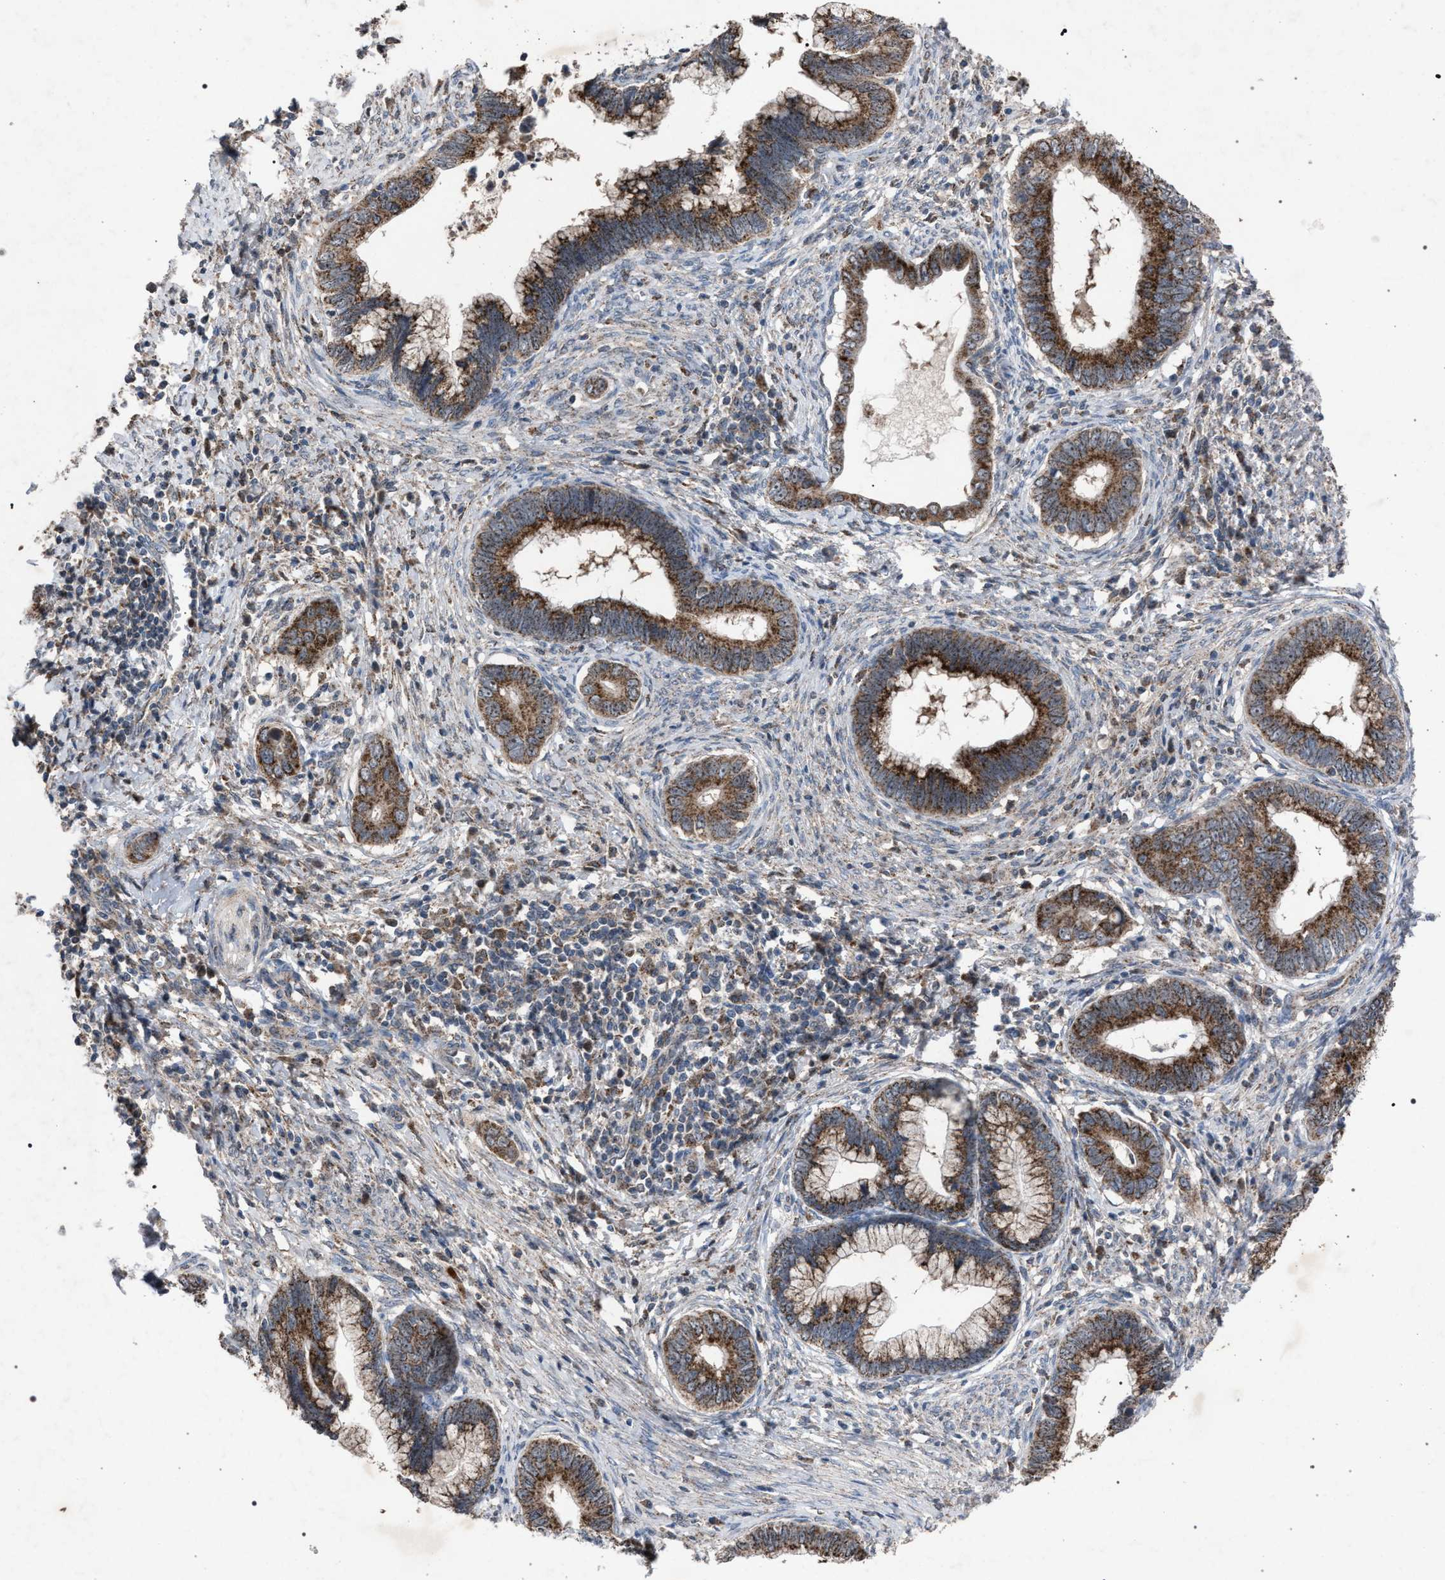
{"staining": {"intensity": "moderate", "quantity": ">75%", "location": "cytoplasmic/membranous"}, "tissue": "cervical cancer", "cell_type": "Tumor cells", "image_type": "cancer", "snomed": [{"axis": "morphology", "description": "Adenocarcinoma, NOS"}, {"axis": "topography", "description": "Cervix"}], "caption": "Immunohistochemistry (DAB (3,3'-diaminobenzidine)) staining of human cervical cancer (adenocarcinoma) exhibits moderate cytoplasmic/membranous protein expression in about >75% of tumor cells.", "gene": "HSD17B4", "patient": {"sex": "female", "age": 44}}